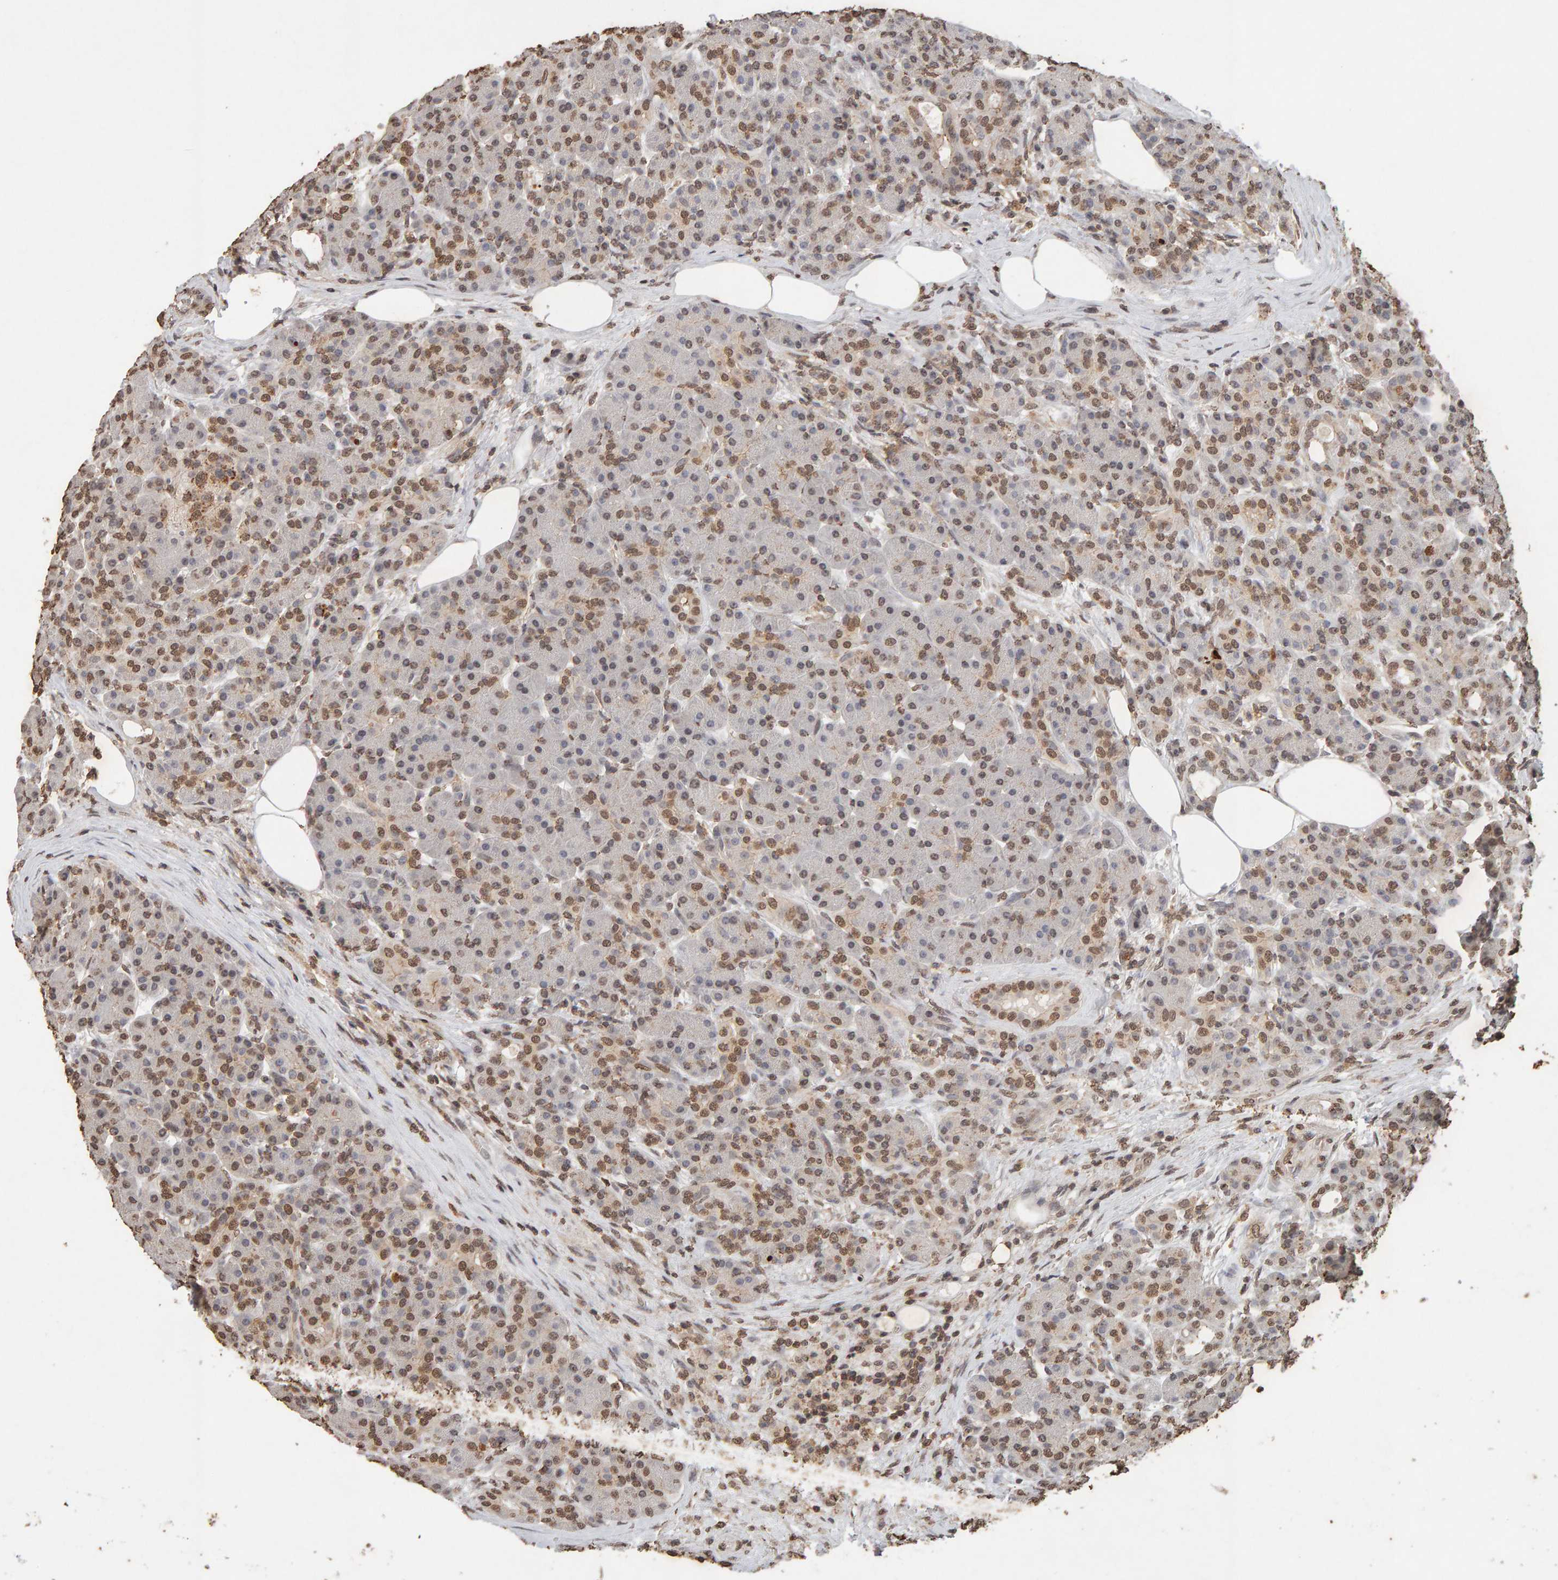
{"staining": {"intensity": "moderate", "quantity": ">75%", "location": "cytoplasmic/membranous,nuclear"}, "tissue": "pancreas", "cell_type": "Exocrine glandular cells", "image_type": "normal", "snomed": [{"axis": "morphology", "description": "Normal tissue, NOS"}, {"axis": "topography", "description": "Pancreas"}], "caption": "Pancreas was stained to show a protein in brown. There is medium levels of moderate cytoplasmic/membranous,nuclear staining in approximately >75% of exocrine glandular cells.", "gene": "DNAJB5", "patient": {"sex": "male", "age": 63}}